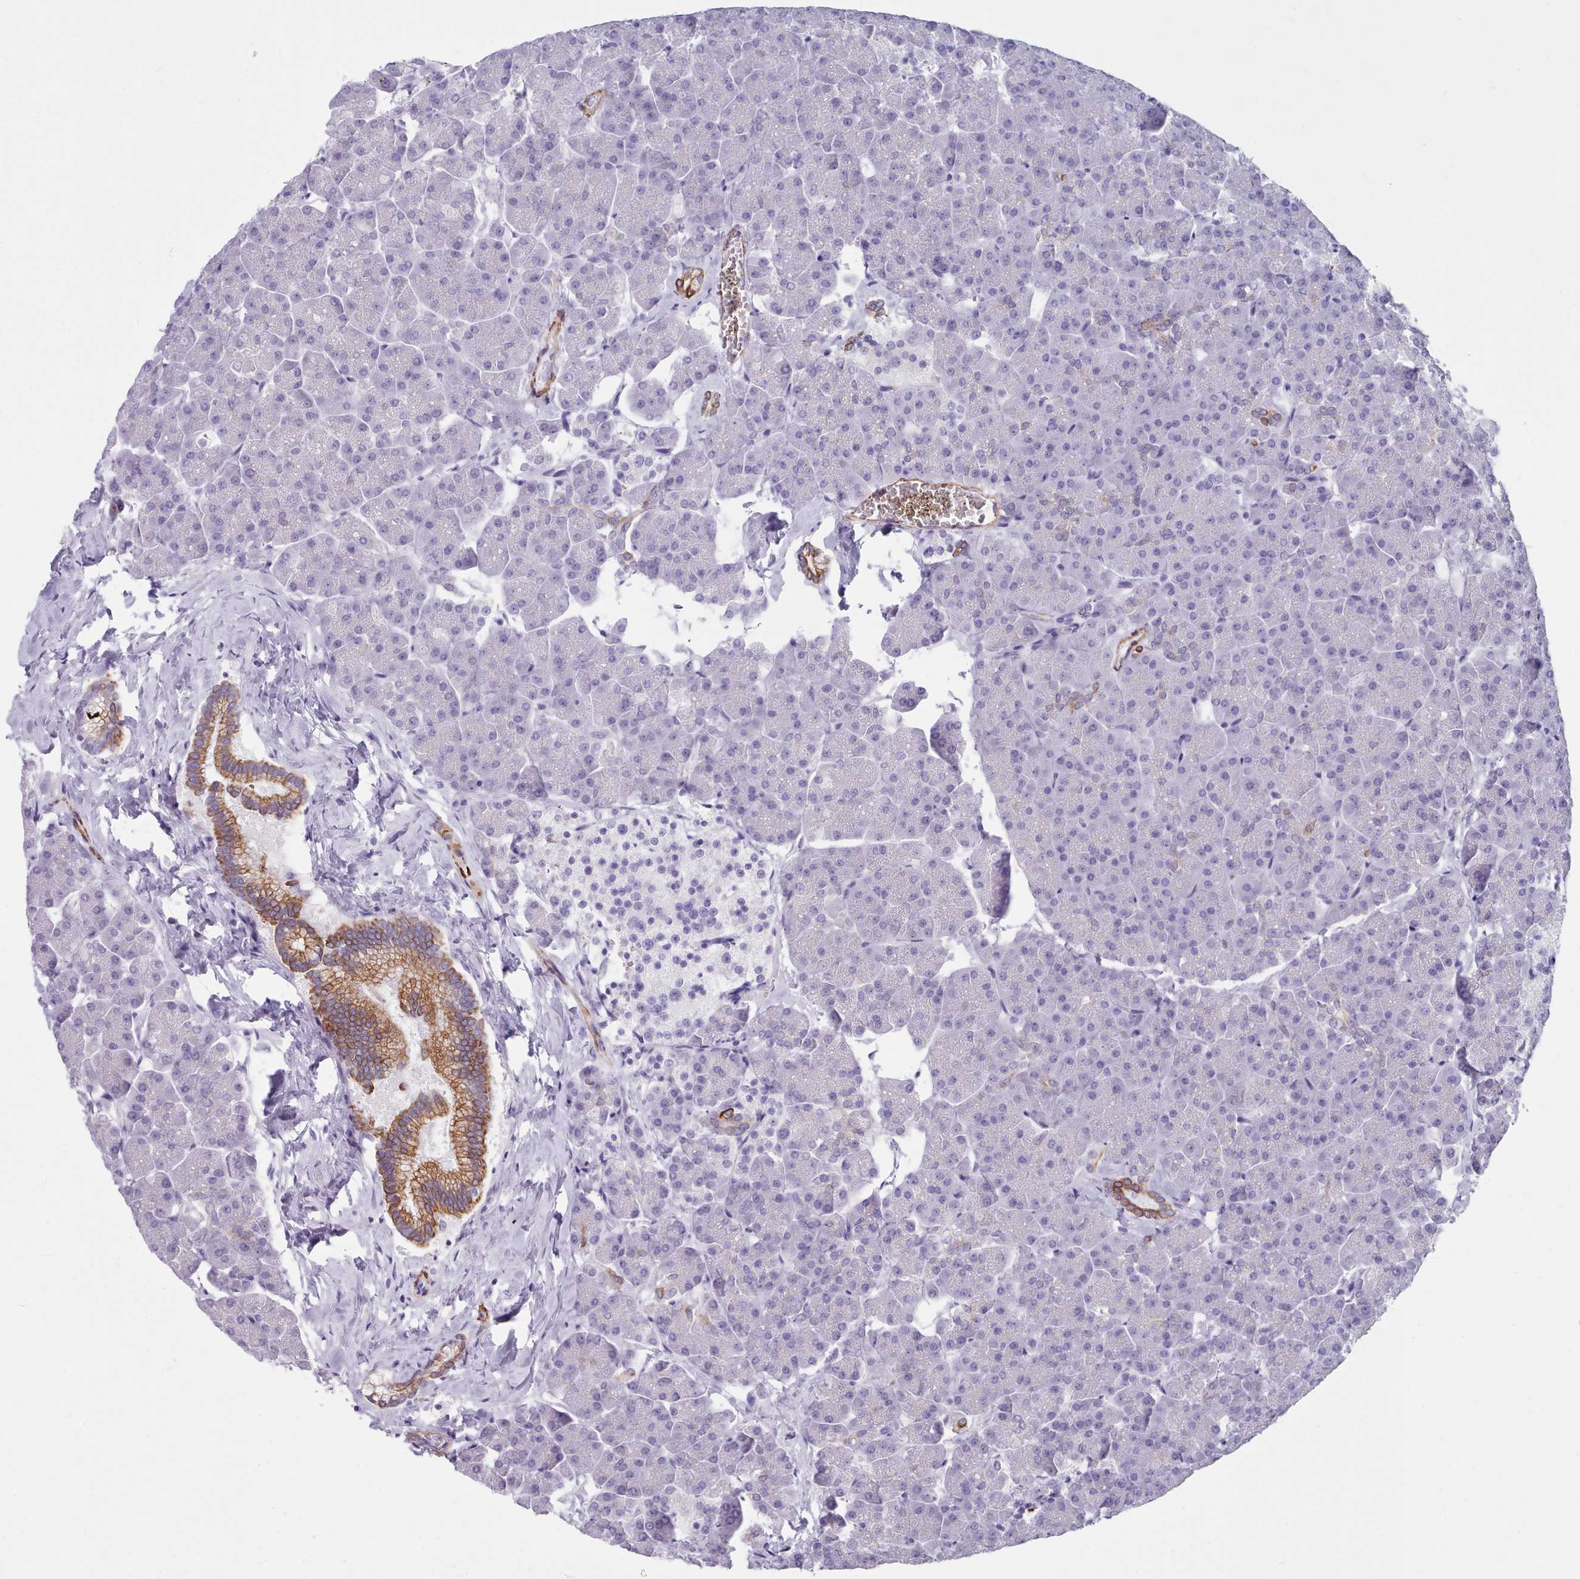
{"staining": {"intensity": "moderate", "quantity": "<25%", "location": "cytoplasmic/membranous"}, "tissue": "pancreas", "cell_type": "Exocrine glandular cells", "image_type": "normal", "snomed": [{"axis": "morphology", "description": "Normal tissue, NOS"}, {"axis": "topography", "description": "Pancreas"}, {"axis": "topography", "description": "Peripheral nerve tissue"}], "caption": "Exocrine glandular cells display low levels of moderate cytoplasmic/membranous expression in about <25% of cells in normal pancreas.", "gene": "FPGS", "patient": {"sex": "male", "age": 54}}